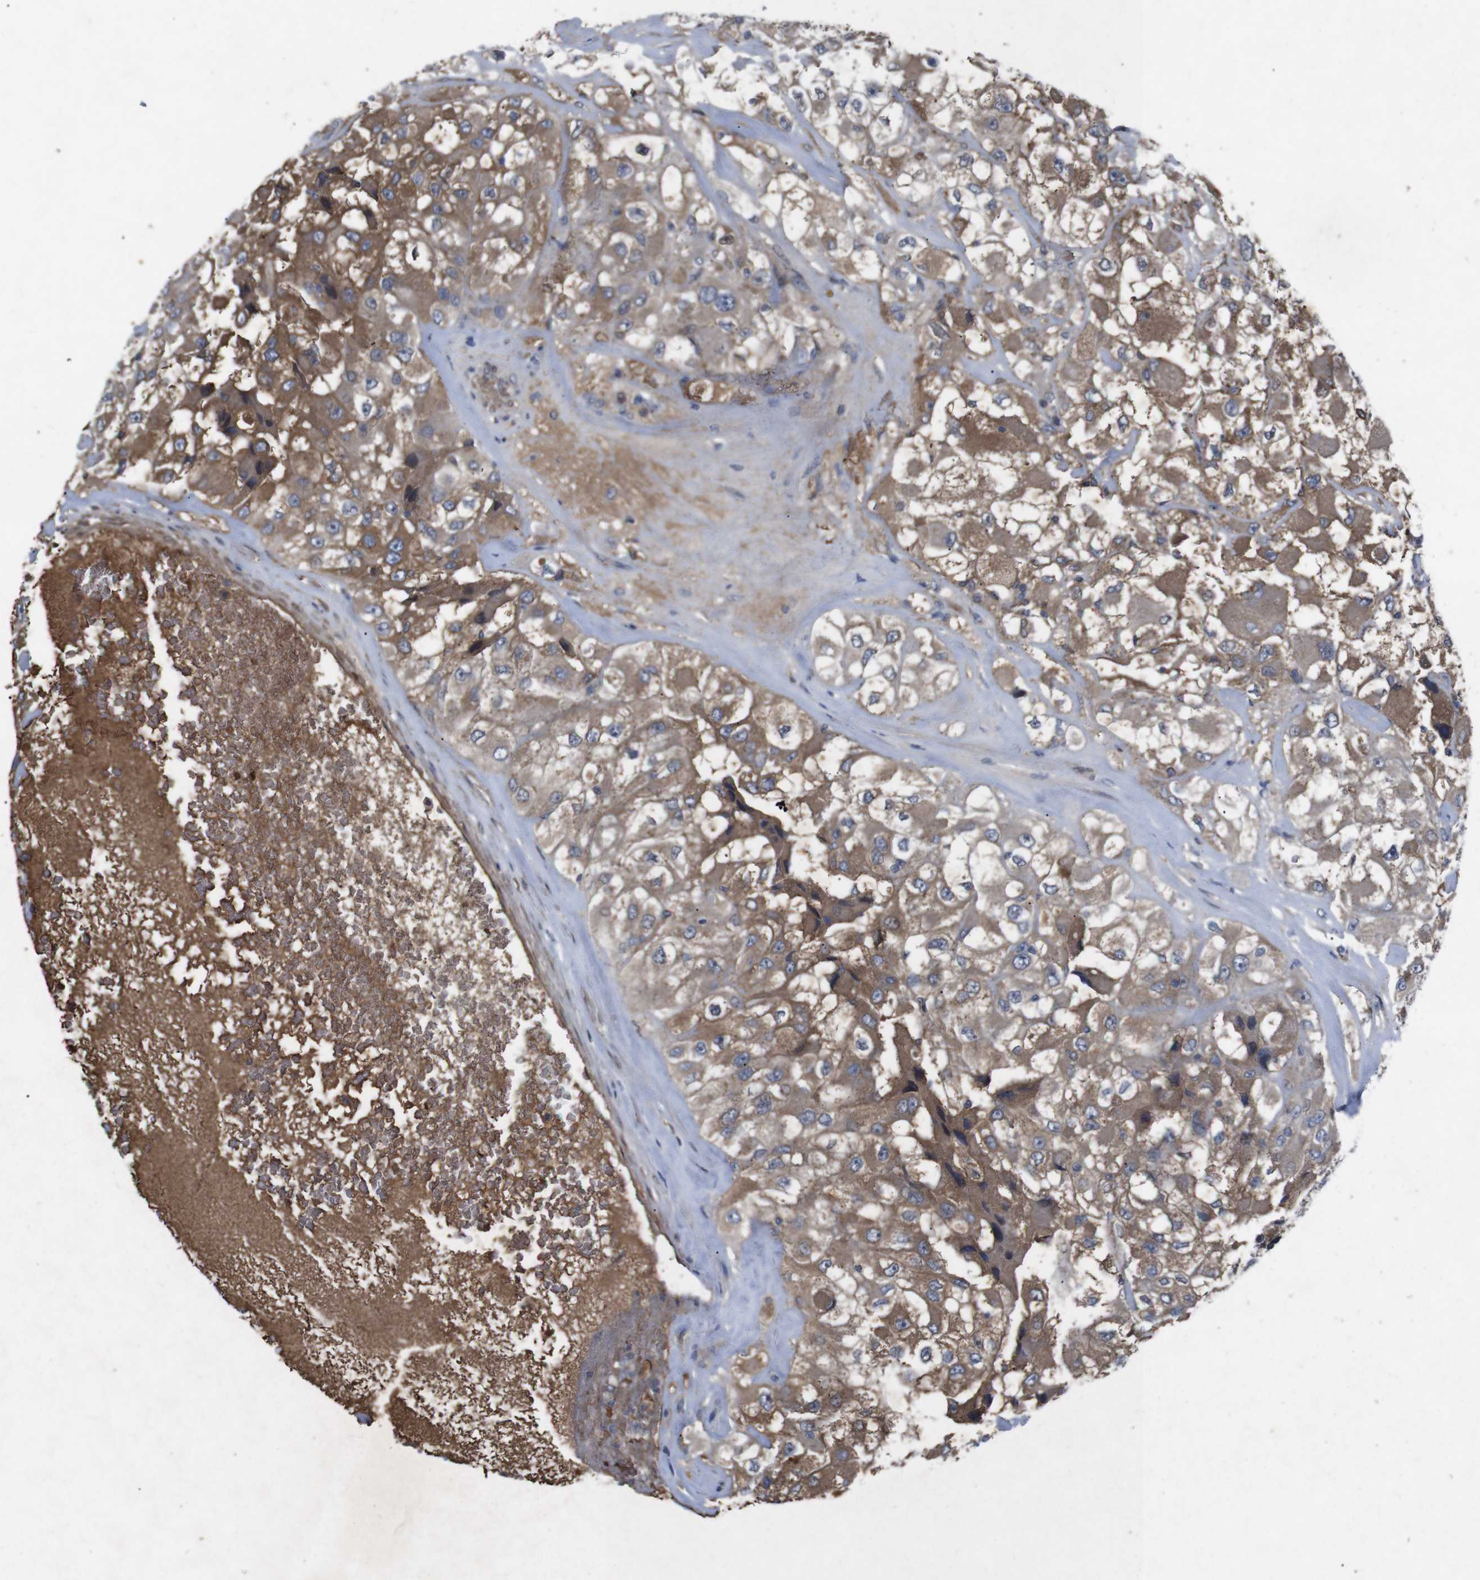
{"staining": {"intensity": "moderate", "quantity": ">75%", "location": "cytoplasmic/membranous"}, "tissue": "renal cancer", "cell_type": "Tumor cells", "image_type": "cancer", "snomed": [{"axis": "morphology", "description": "Adenocarcinoma, NOS"}, {"axis": "topography", "description": "Kidney"}], "caption": "This histopathology image shows immunohistochemistry staining of human adenocarcinoma (renal), with medium moderate cytoplasmic/membranous expression in approximately >75% of tumor cells.", "gene": "SPTB", "patient": {"sex": "female", "age": 52}}